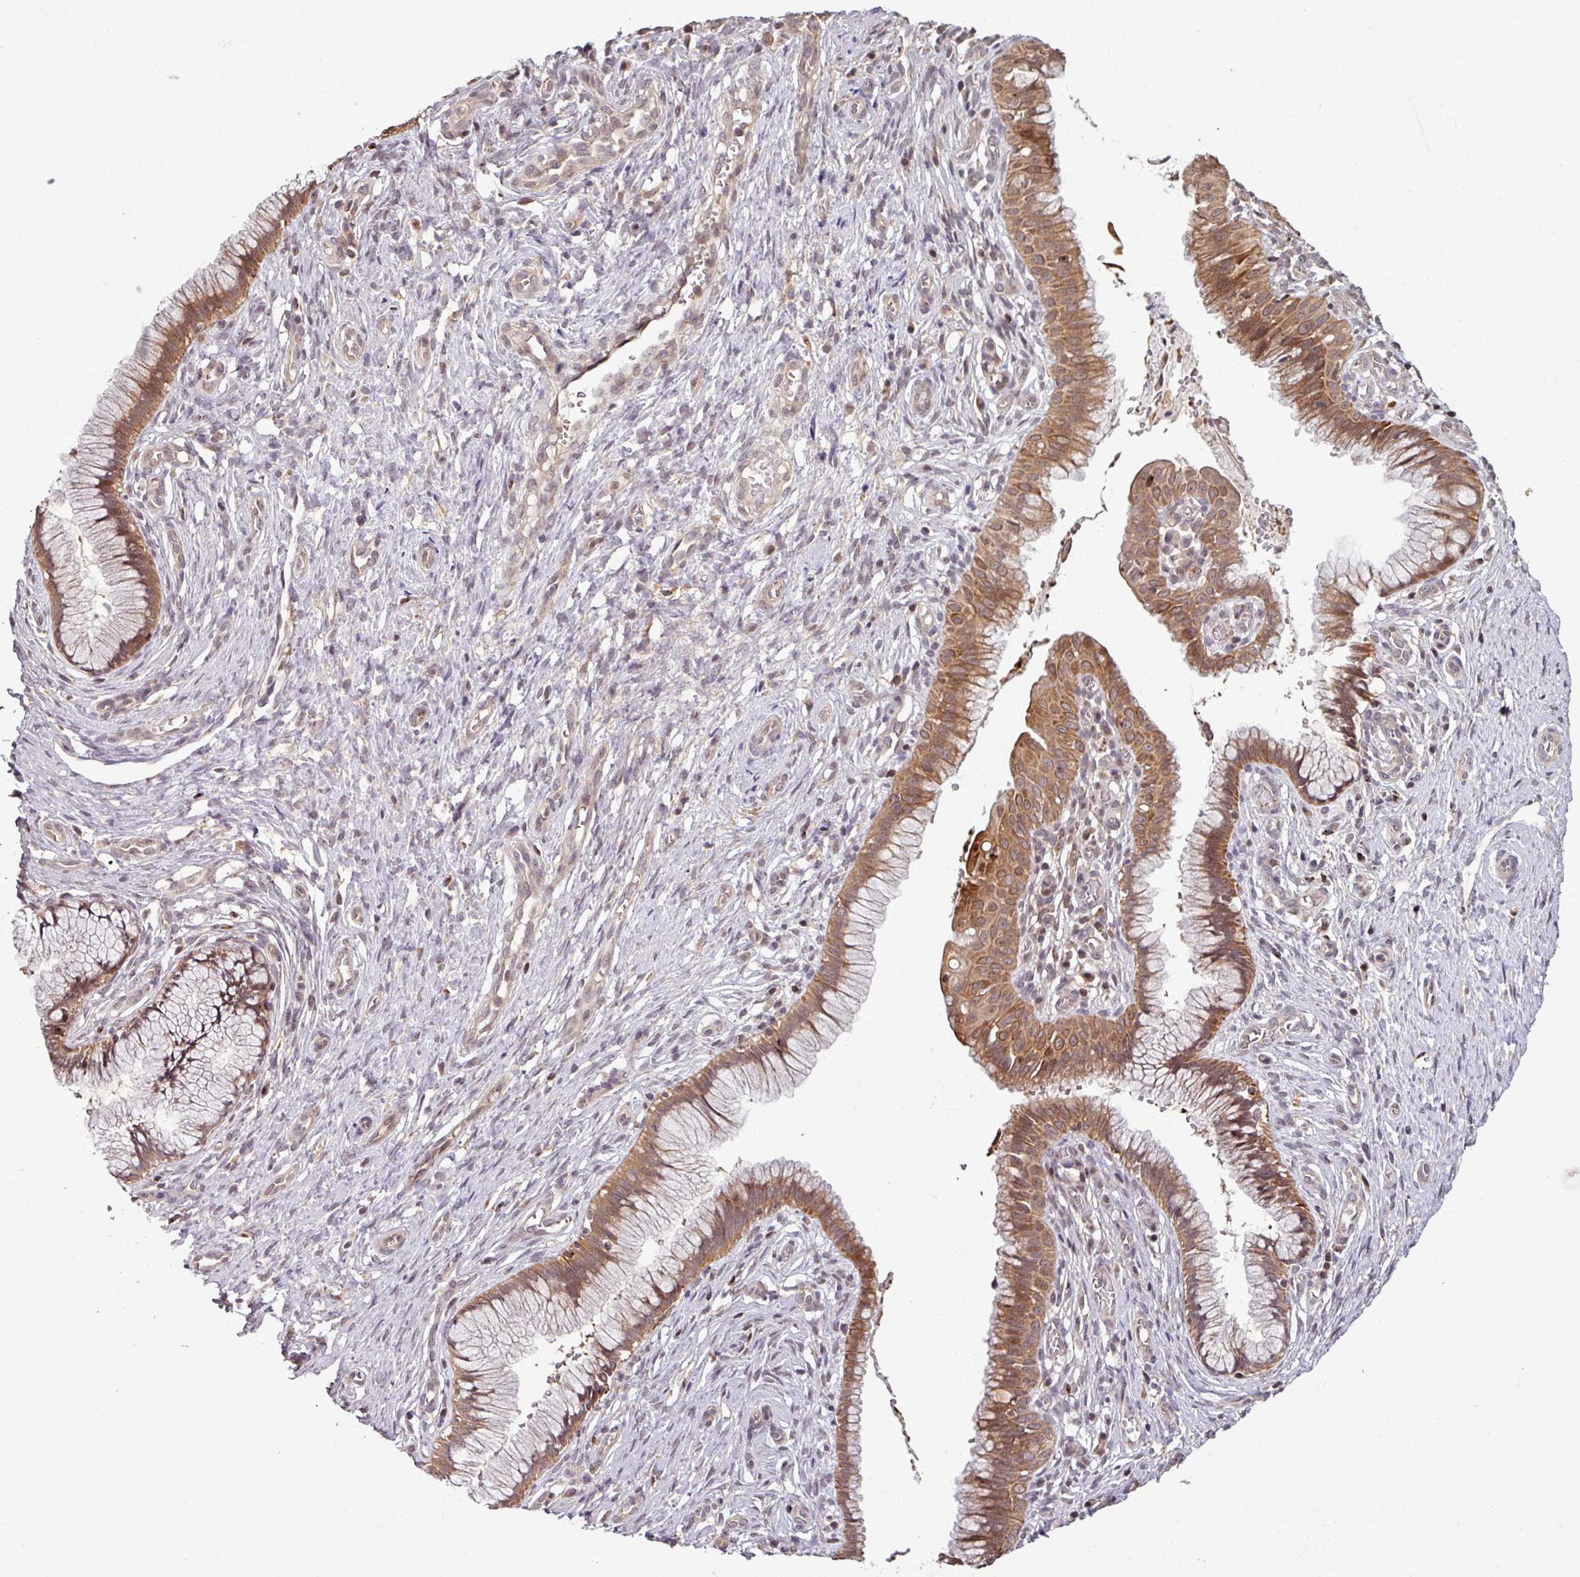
{"staining": {"intensity": "moderate", "quantity": ">75%", "location": "cytoplasmic/membranous"}, "tissue": "cervix", "cell_type": "Glandular cells", "image_type": "normal", "snomed": [{"axis": "morphology", "description": "Normal tissue, NOS"}, {"axis": "topography", "description": "Cervix"}], "caption": "Immunohistochemistry staining of benign cervix, which exhibits medium levels of moderate cytoplasmic/membranous staining in approximately >75% of glandular cells indicating moderate cytoplasmic/membranous protein positivity. The staining was performed using DAB (brown) for protein detection and nuclei were counterstained in hematoxylin (blue).", "gene": "OR6B1", "patient": {"sex": "female", "age": 36}}